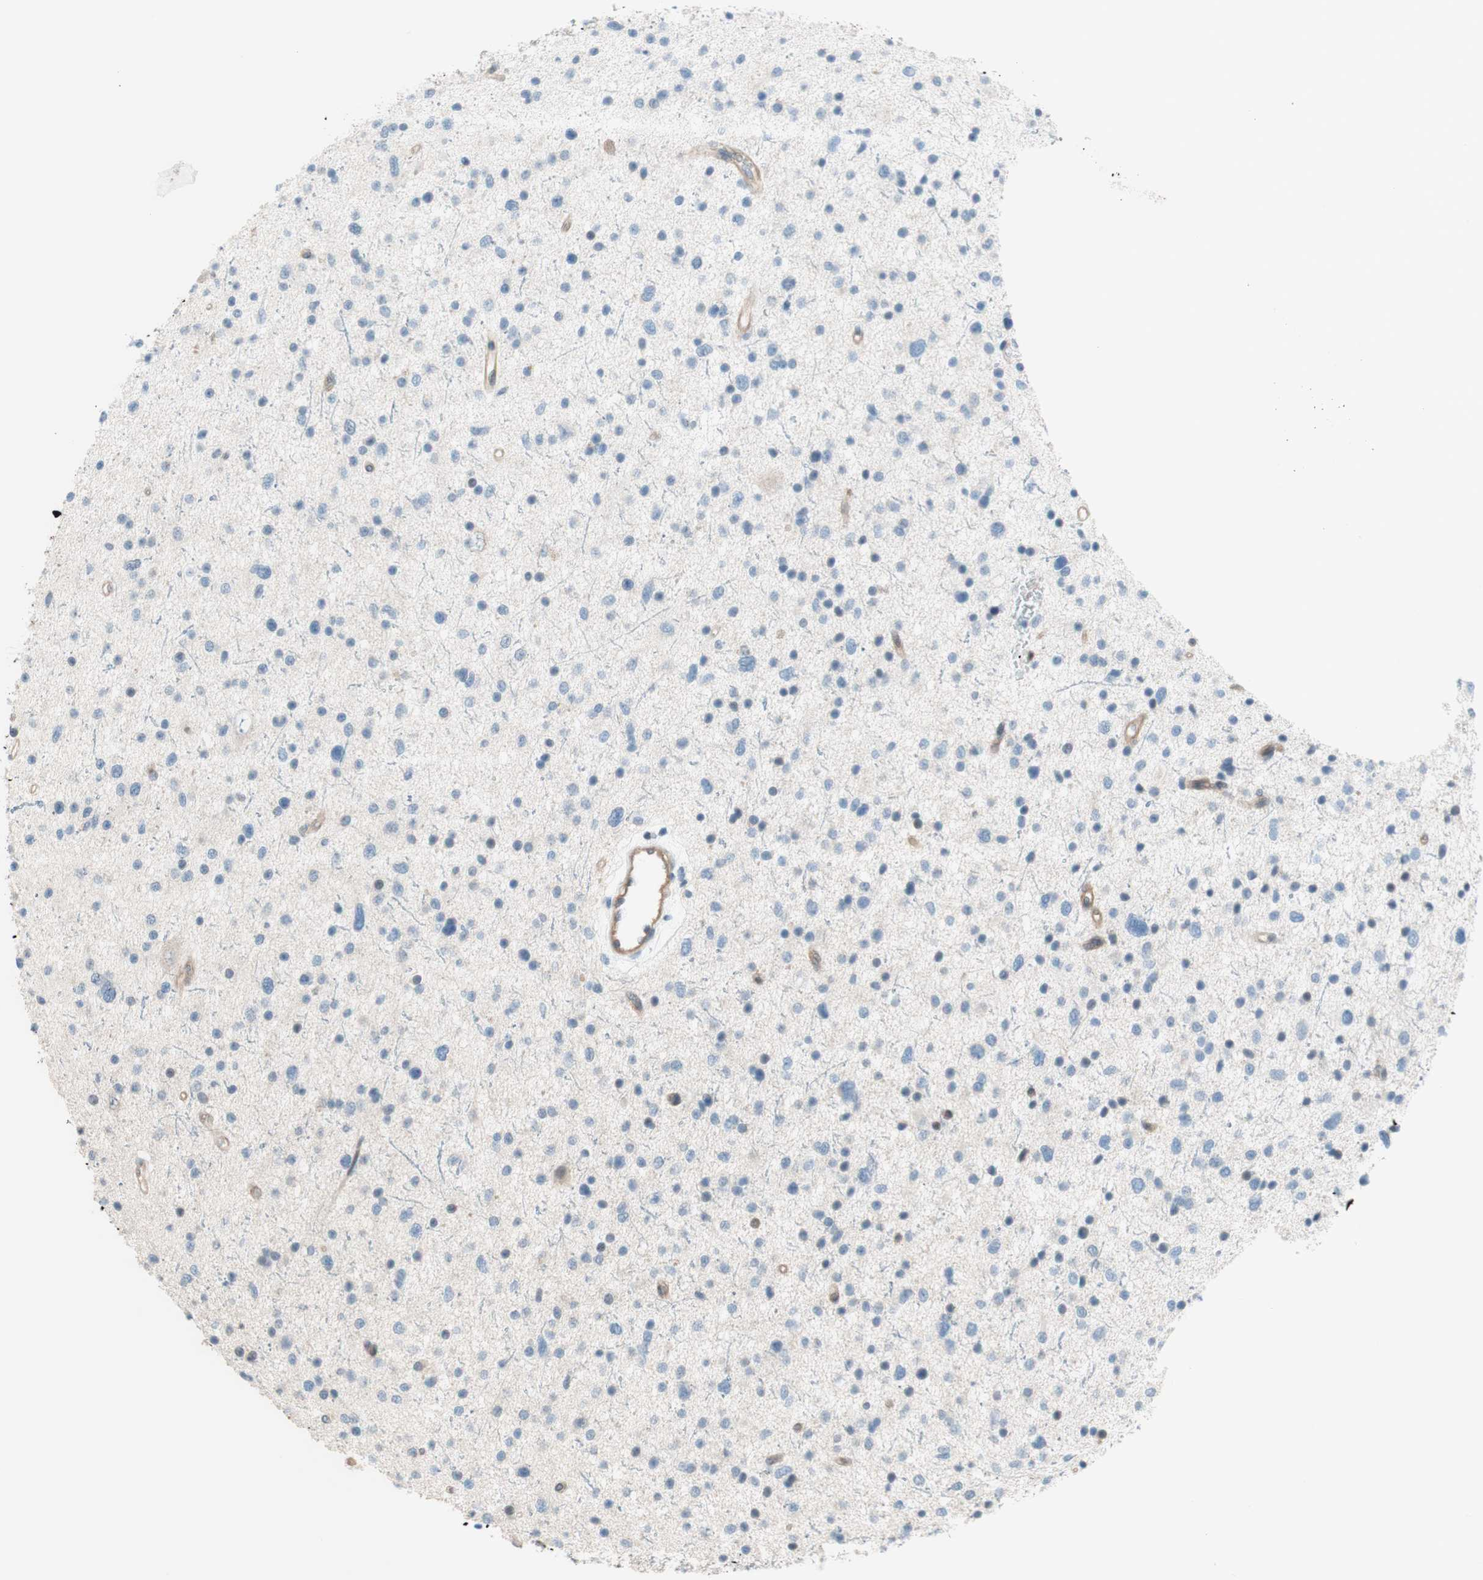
{"staining": {"intensity": "negative", "quantity": "none", "location": "none"}, "tissue": "glioma", "cell_type": "Tumor cells", "image_type": "cancer", "snomed": [{"axis": "morphology", "description": "Glioma, malignant, Low grade"}, {"axis": "topography", "description": "Brain"}], "caption": "A high-resolution photomicrograph shows IHC staining of glioma, which displays no significant staining in tumor cells. (DAB IHC visualized using brightfield microscopy, high magnification).", "gene": "JPH1", "patient": {"sex": "female", "age": 37}}